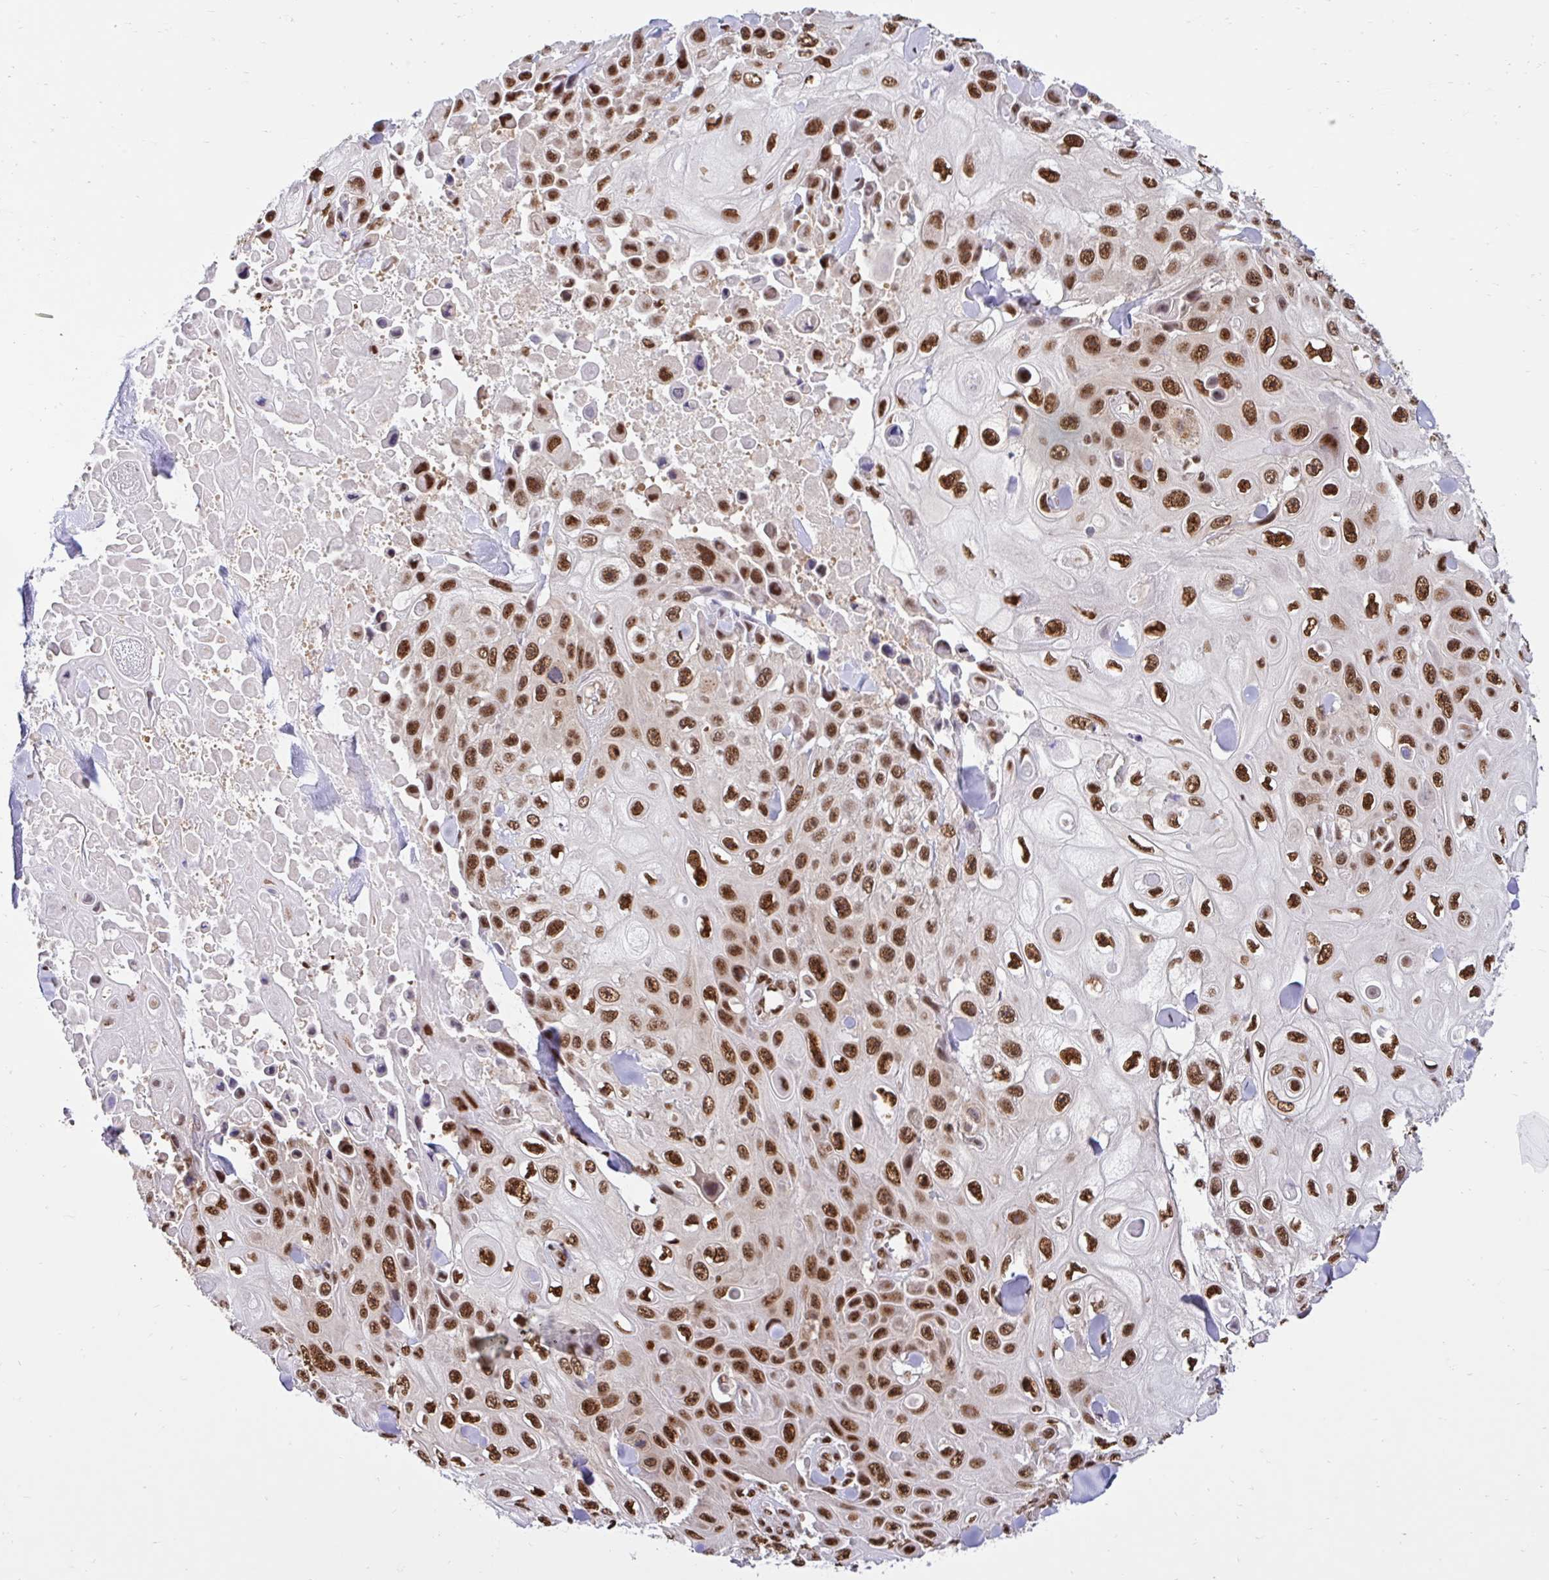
{"staining": {"intensity": "strong", "quantity": ">75%", "location": "nuclear"}, "tissue": "skin cancer", "cell_type": "Tumor cells", "image_type": "cancer", "snomed": [{"axis": "morphology", "description": "Squamous cell carcinoma, NOS"}, {"axis": "topography", "description": "Skin"}], "caption": "Protein staining of skin cancer tissue reveals strong nuclear staining in about >75% of tumor cells.", "gene": "ABCA9", "patient": {"sex": "male", "age": 82}}